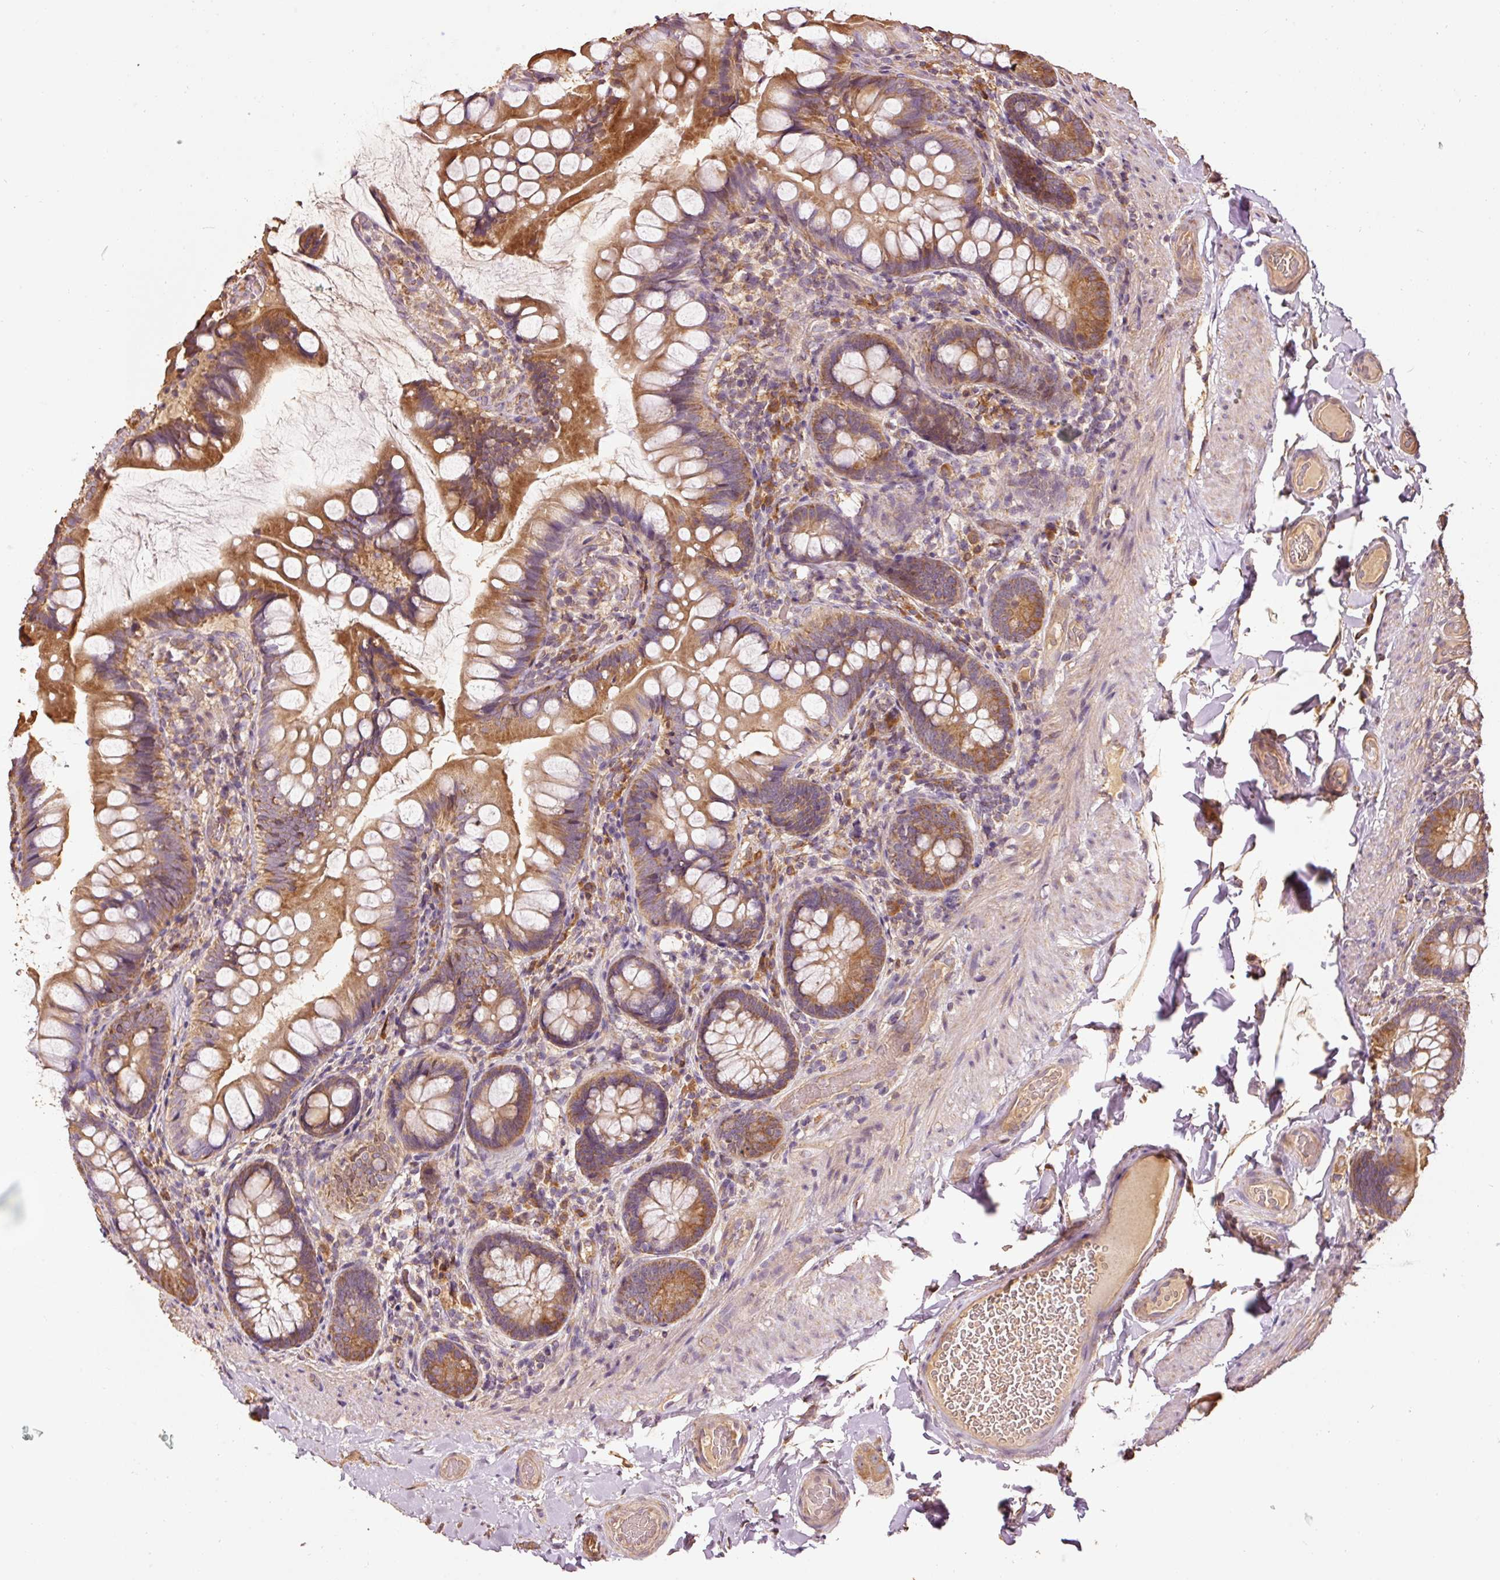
{"staining": {"intensity": "strong", "quantity": ">75%", "location": "cytoplasmic/membranous"}, "tissue": "small intestine", "cell_type": "Glandular cells", "image_type": "normal", "snomed": [{"axis": "morphology", "description": "Normal tissue, NOS"}, {"axis": "topography", "description": "Small intestine"}], "caption": "DAB (3,3'-diaminobenzidine) immunohistochemical staining of normal small intestine shows strong cytoplasmic/membranous protein positivity in approximately >75% of glandular cells.", "gene": "EFHC1", "patient": {"sex": "male", "age": 70}}